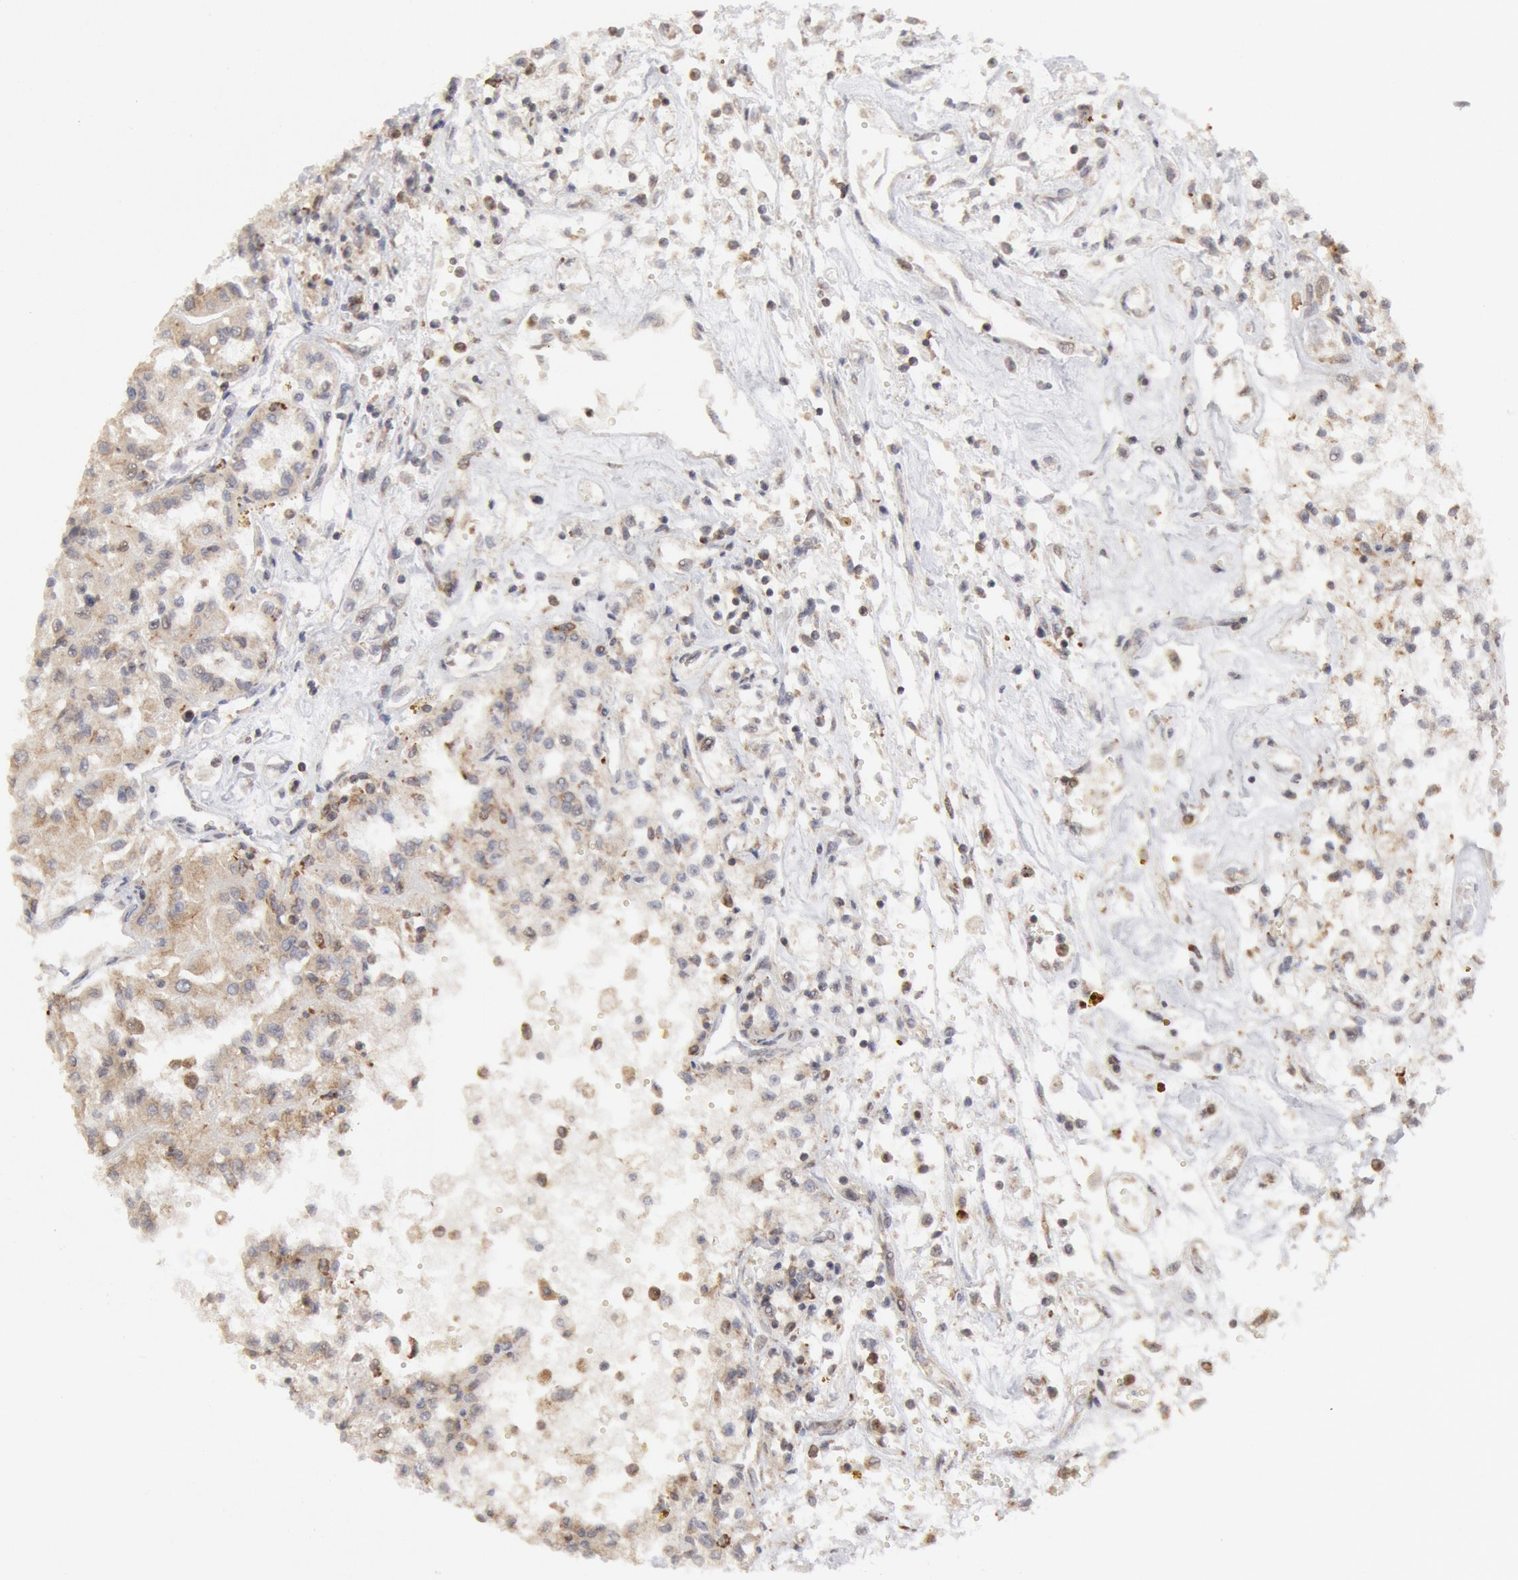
{"staining": {"intensity": "weak", "quantity": "25%-75%", "location": "cytoplasmic/membranous"}, "tissue": "renal cancer", "cell_type": "Tumor cells", "image_type": "cancer", "snomed": [{"axis": "morphology", "description": "Adenocarcinoma, NOS"}, {"axis": "topography", "description": "Kidney"}], "caption": "Weak cytoplasmic/membranous protein positivity is appreciated in approximately 25%-75% of tumor cells in renal cancer (adenocarcinoma). Ihc stains the protein of interest in brown and the nuclei are stained blue.", "gene": "OSBPL8", "patient": {"sex": "male", "age": 78}}